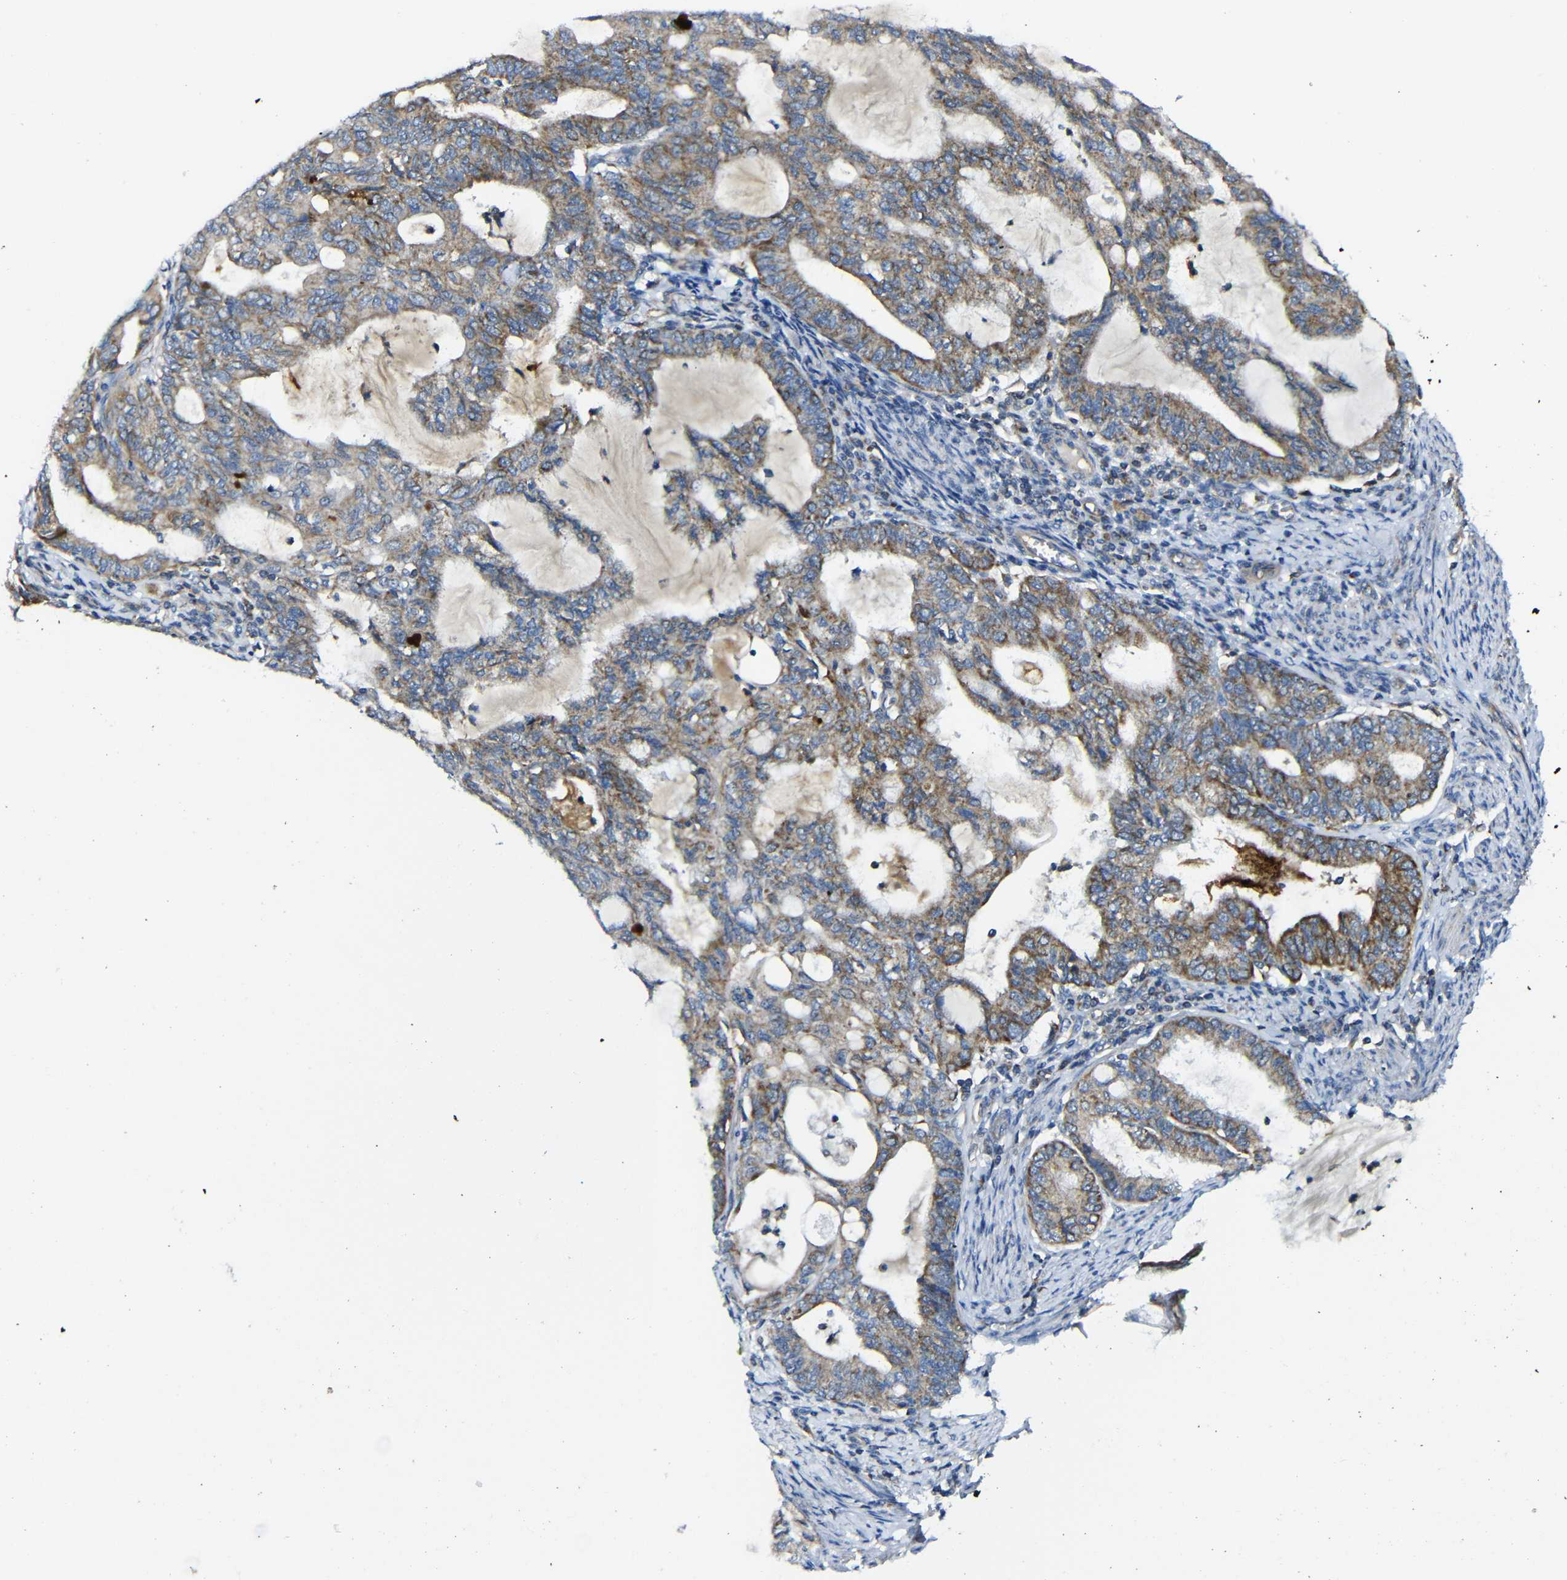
{"staining": {"intensity": "moderate", "quantity": ">75%", "location": "cytoplasmic/membranous"}, "tissue": "endometrial cancer", "cell_type": "Tumor cells", "image_type": "cancer", "snomed": [{"axis": "morphology", "description": "Adenocarcinoma, NOS"}, {"axis": "topography", "description": "Endometrium"}], "caption": "A high-resolution histopathology image shows immunohistochemistry (IHC) staining of endometrial adenocarcinoma, which shows moderate cytoplasmic/membranous expression in about >75% of tumor cells.", "gene": "PDCD1LG2", "patient": {"sex": "female", "age": 86}}